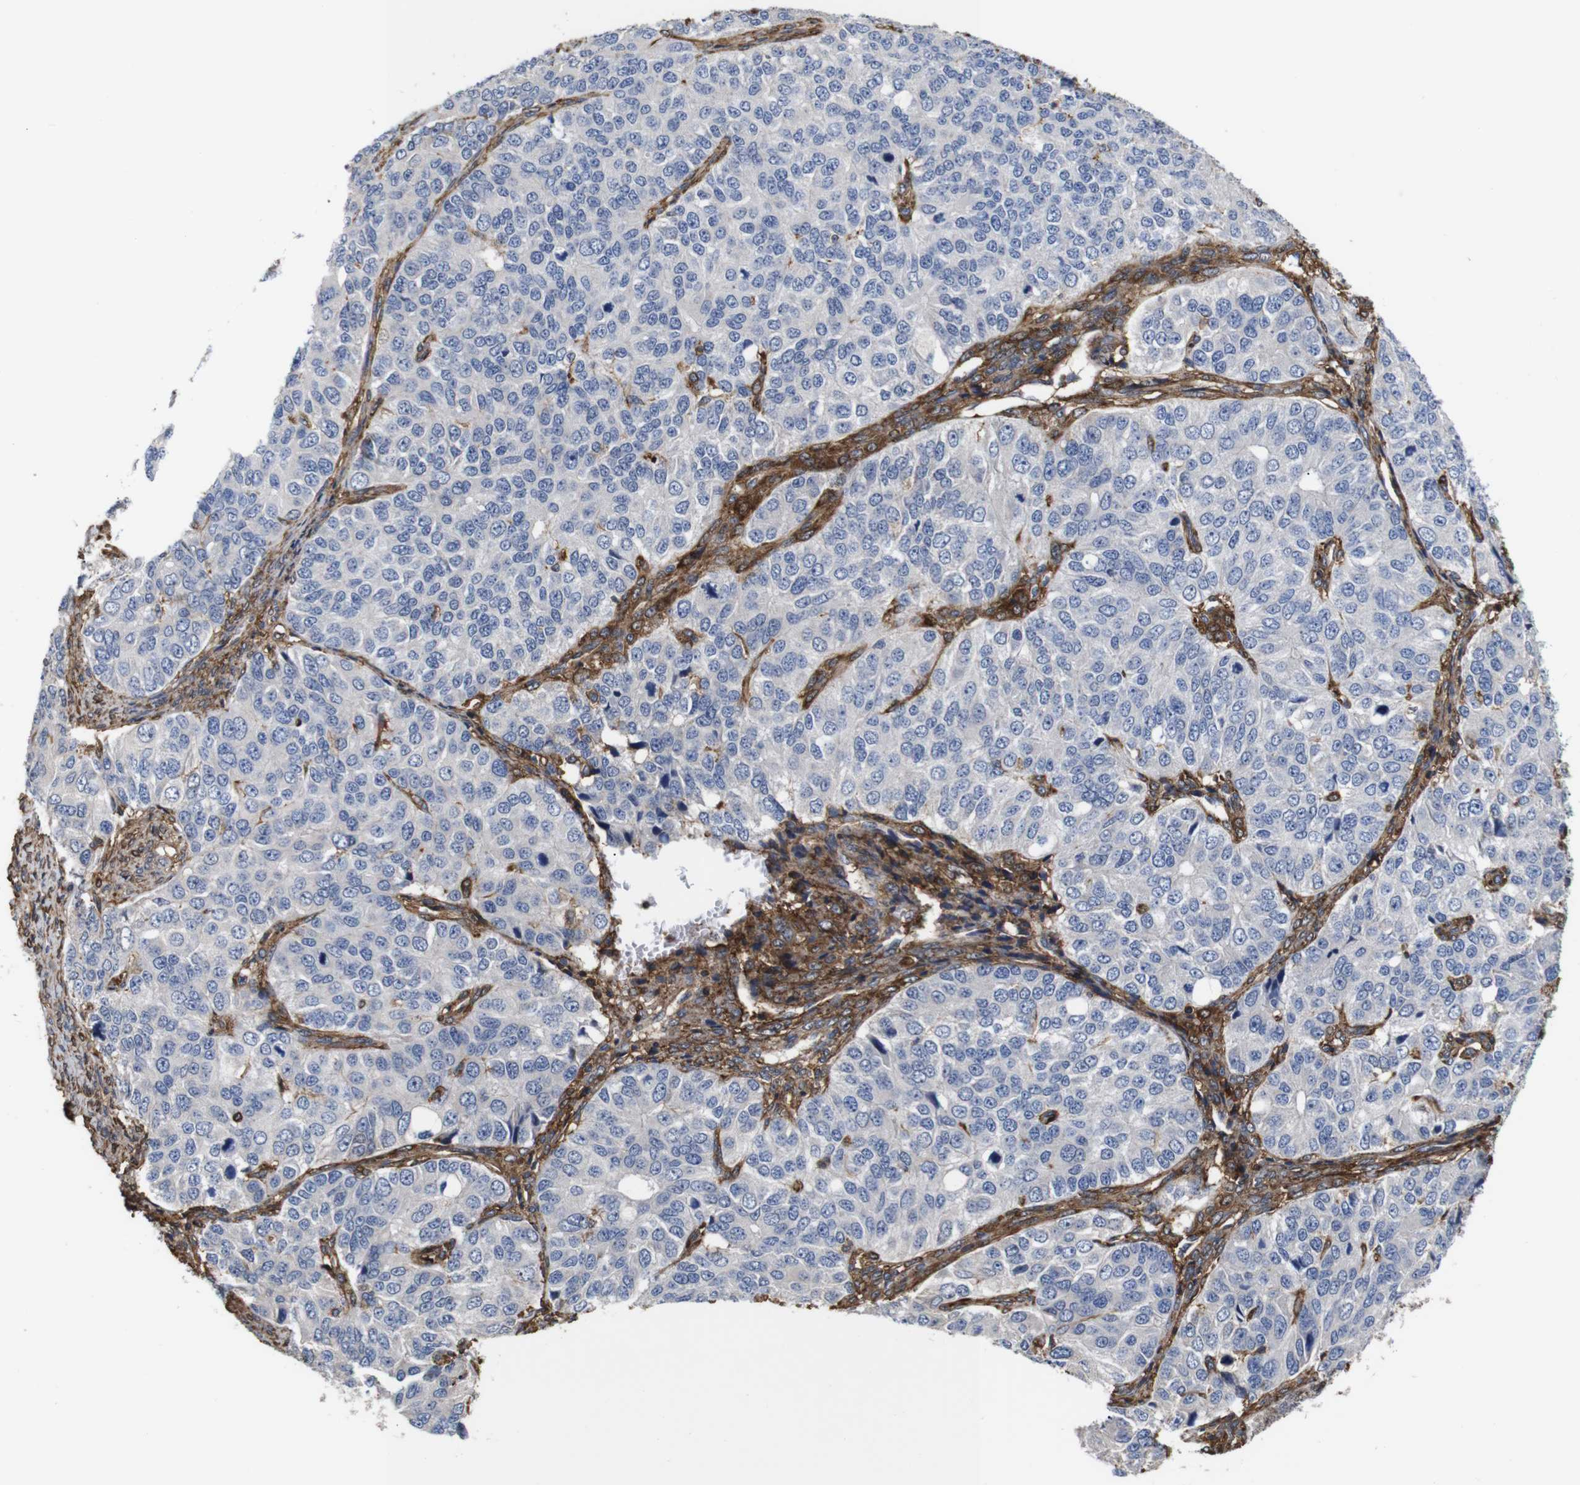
{"staining": {"intensity": "negative", "quantity": "none", "location": "none"}, "tissue": "ovarian cancer", "cell_type": "Tumor cells", "image_type": "cancer", "snomed": [{"axis": "morphology", "description": "Carcinoma, endometroid"}, {"axis": "topography", "description": "Ovary"}], "caption": "Tumor cells are negative for brown protein staining in ovarian cancer (endometroid carcinoma).", "gene": "PI4KA", "patient": {"sex": "female", "age": 51}}